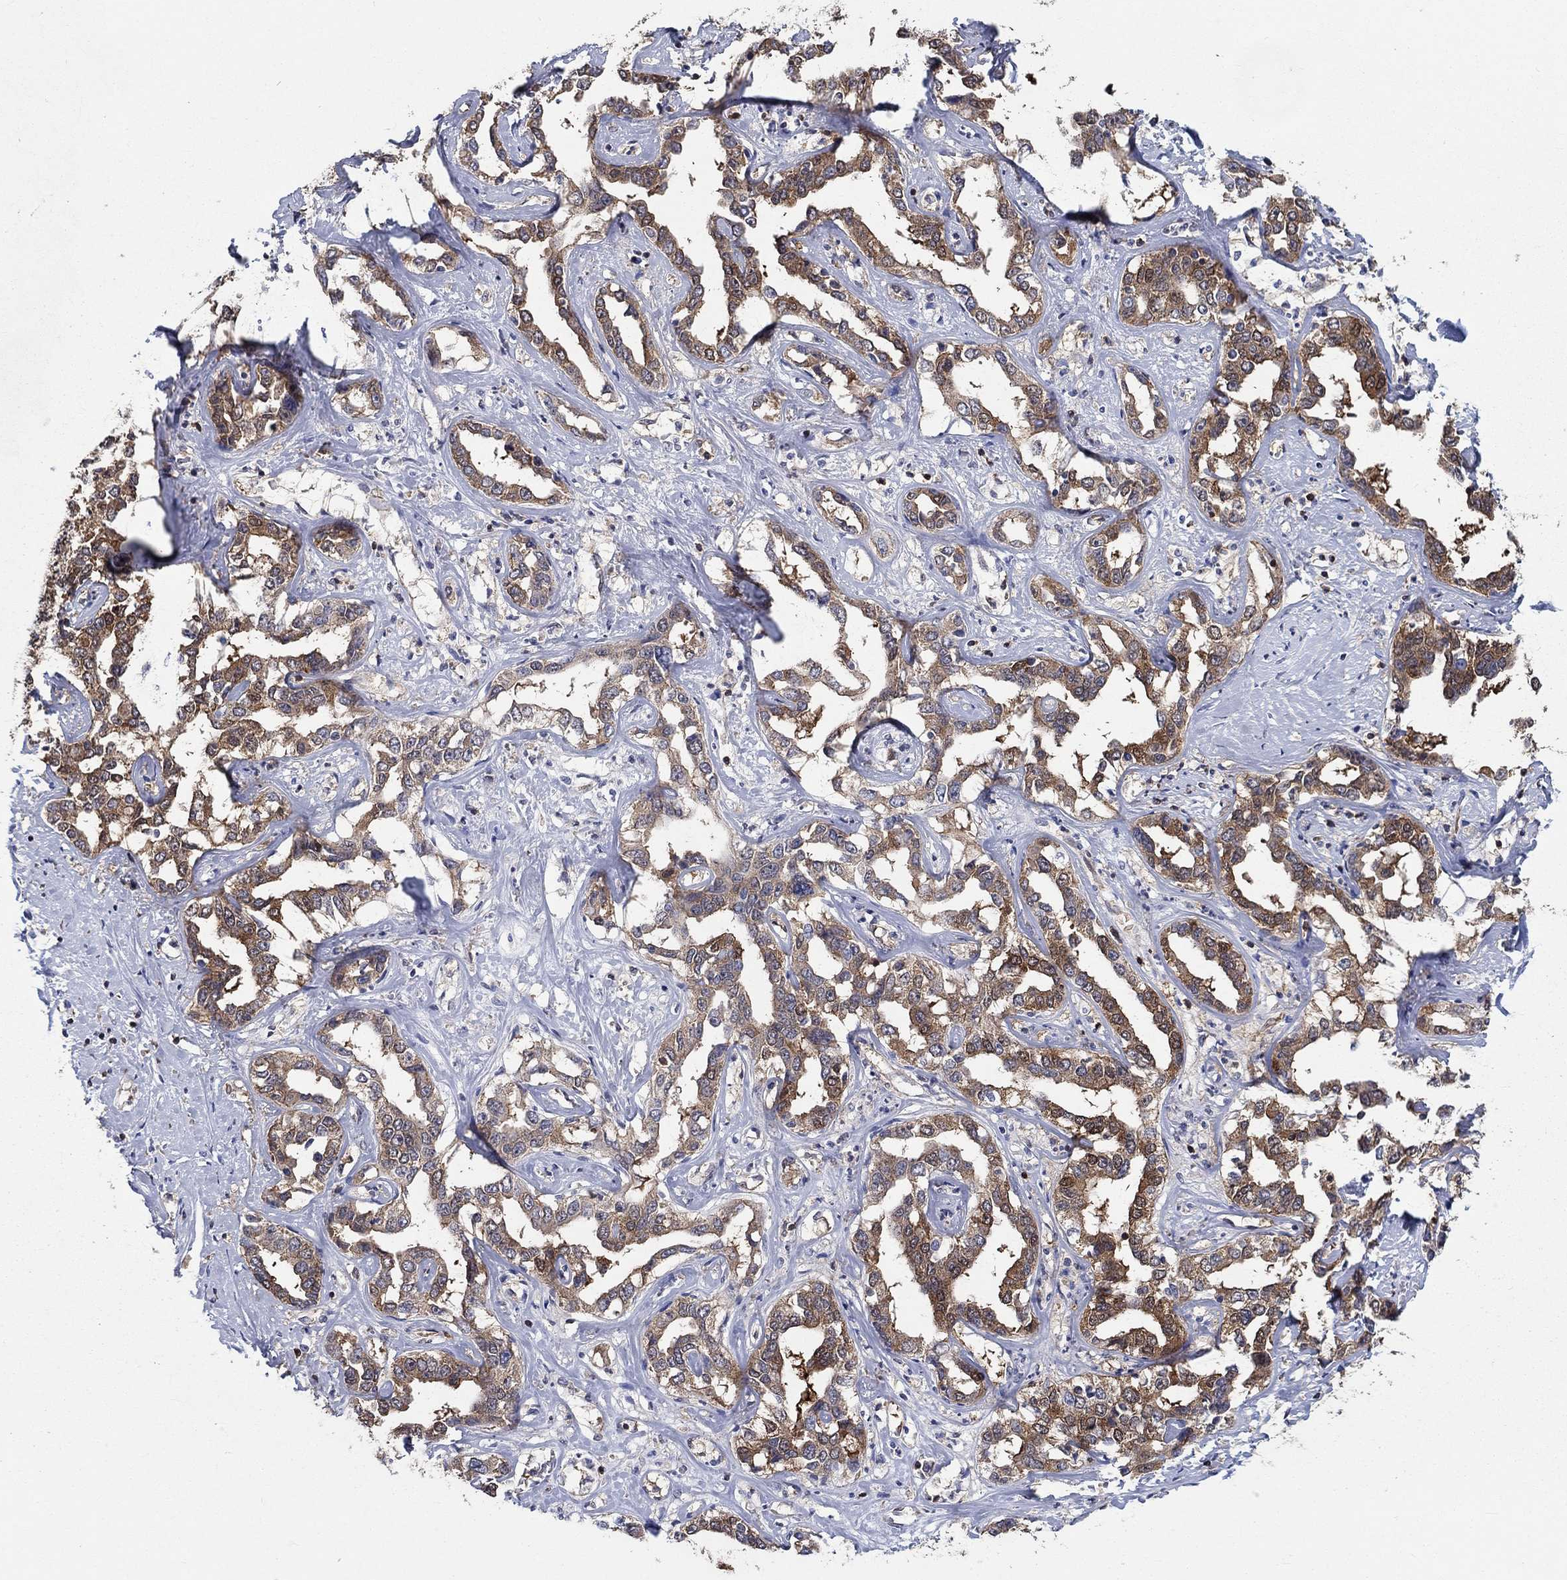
{"staining": {"intensity": "strong", "quantity": "25%-75%", "location": "cytoplasmic/membranous"}, "tissue": "liver cancer", "cell_type": "Tumor cells", "image_type": "cancer", "snomed": [{"axis": "morphology", "description": "Cholangiocarcinoma"}, {"axis": "topography", "description": "Liver"}], "caption": "DAB immunohistochemical staining of liver cancer (cholangiocarcinoma) demonstrates strong cytoplasmic/membranous protein staining in about 25%-75% of tumor cells.", "gene": "AGFG2", "patient": {"sex": "male", "age": 59}}